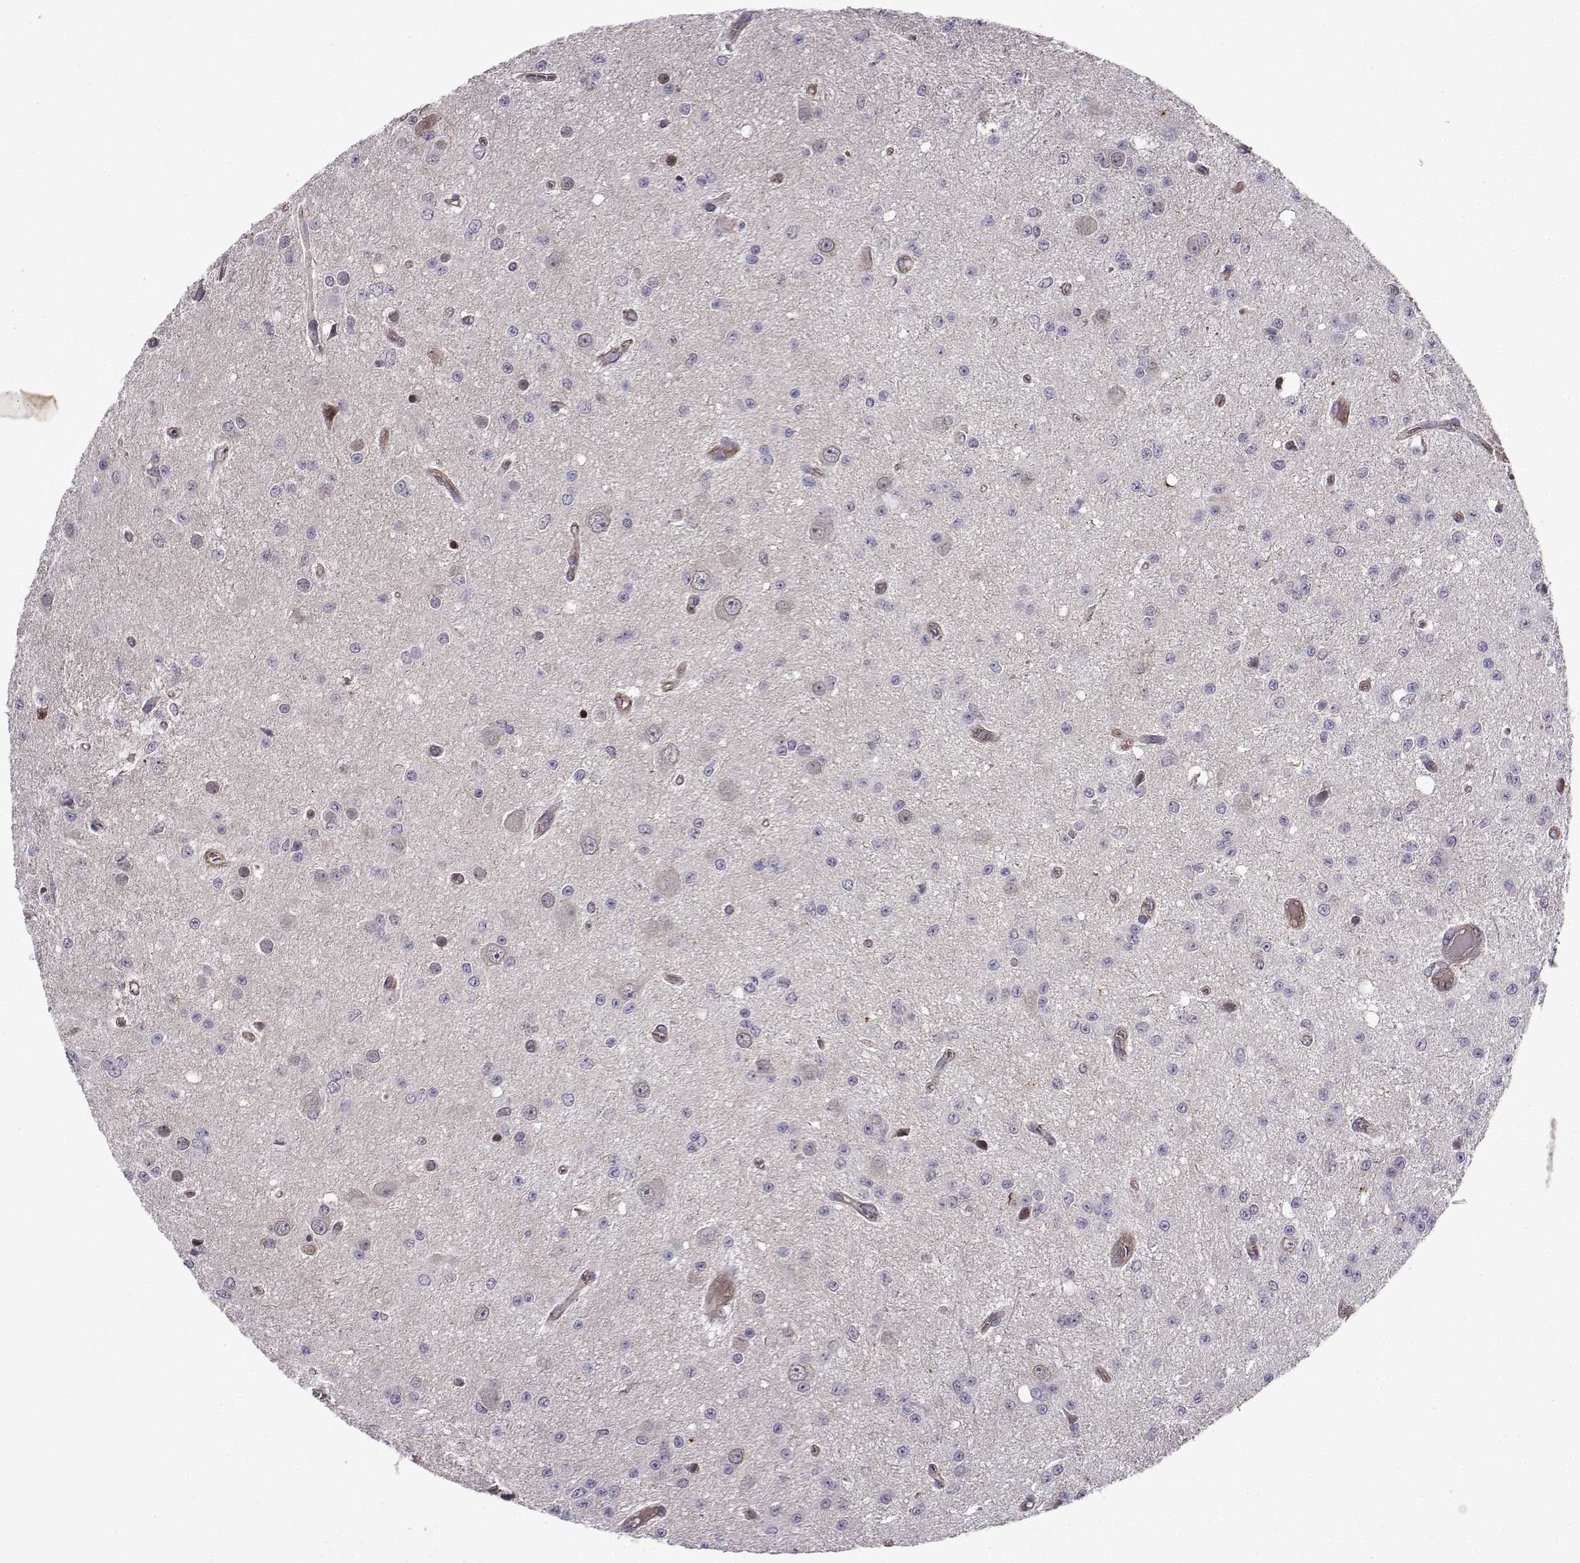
{"staining": {"intensity": "negative", "quantity": "none", "location": "none"}, "tissue": "glioma", "cell_type": "Tumor cells", "image_type": "cancer", "snomed": [{"axis": "morphology", "description": "Glioma, malignant, Low grade"}, {"axis": "topography", "description": "Brain"}], "caption": "Immunohistochemical staining of human glioma exhibits no significant positivity in tumor cells.", "gene": "ITGB8", "patient": {"sex": "female", "age": 45}}